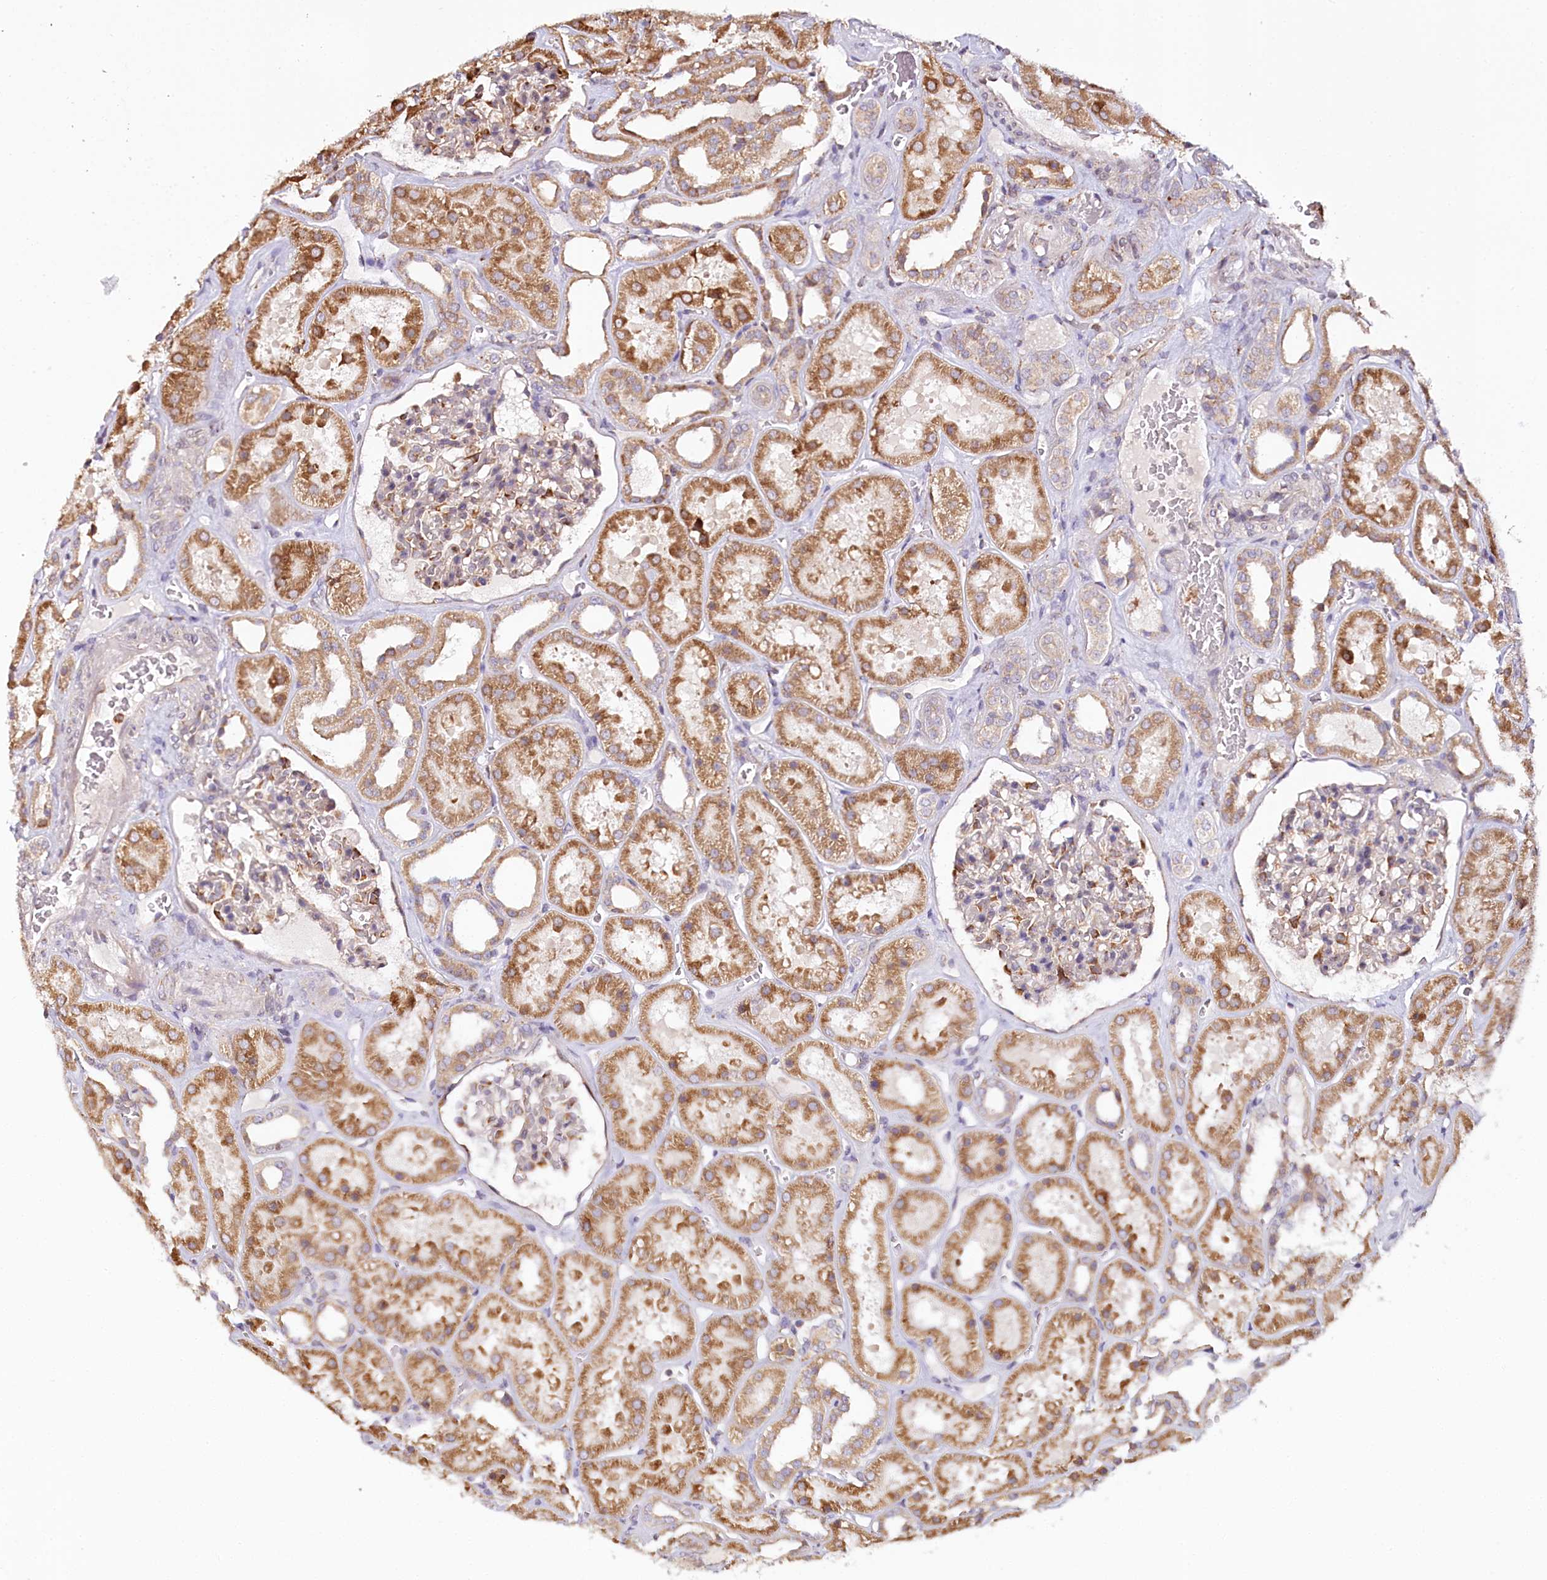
{"staining": {"intensity": "moderate", "quantity": "25%-75%", "location": "cytoplasmic/membranous"}, "tissue": "kidney", "cell_type": "Cells in glomeruli", "image_type": "normal", "snomed": [{"axis": "morphology", "description": "Normal tissue, NOS"}, {"axis": "topography", "description": "Kidney"}], "caption": "A brown stain labels moderate cytoplasmic/membranous positivity of a protein in cells in glomeruli of normal human kidney. The protein of interest is stained brown, and the nuclei are stained in blue (DAB IHC with brightfield microscopy, high magnification).", "gene": "VEGFA", "patient": {"sex": "female", "age": 41}}